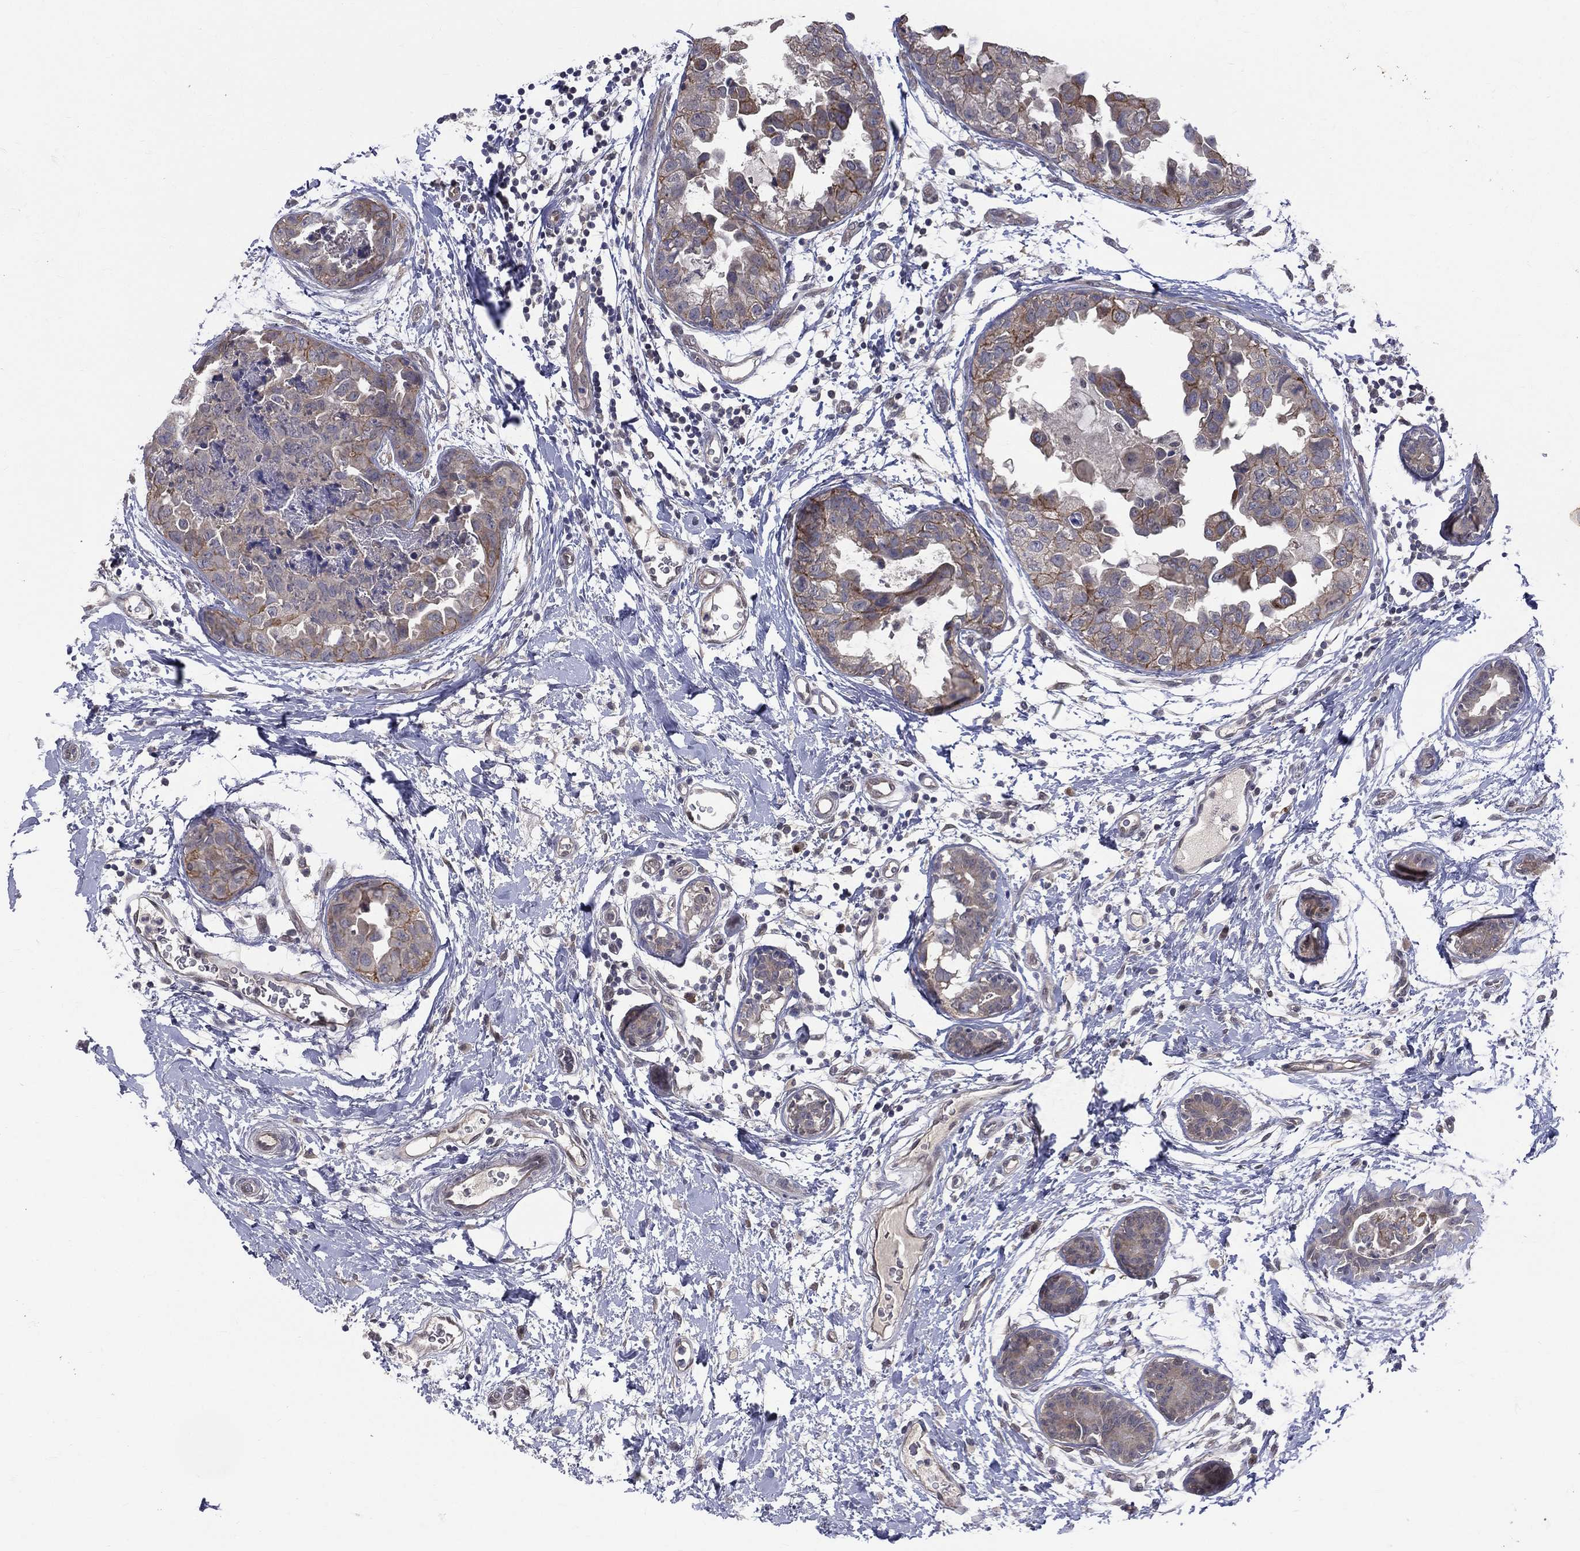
{"staining": {"intensity": "moderate", "quantity": "<25%", "location": "cytoplasmic/membranous"}, "tissue": "breast cancer", "cell_type": "Tumor cells", "image_type": "cancer", "snomed": [{"axis": "morphology", "description": "Normal tissue, NOS"}, {"axis": "morphology", "description": "Duct carcinoma"}, {"axis": "topography", "description": "Breast"}], "caption": "The micrograph exhibits immunohistochemical staining of intraductal carcinoma (breast). There is moderate cytoplasmic/membranous staining is appreciated in about <25% of tumor cells. Immunohistochemistry (ihc) stains the protein in brown and the nuclei are stained blue.", "gene": "DLG4", "patient": {"sex": "female", "age": 40}}